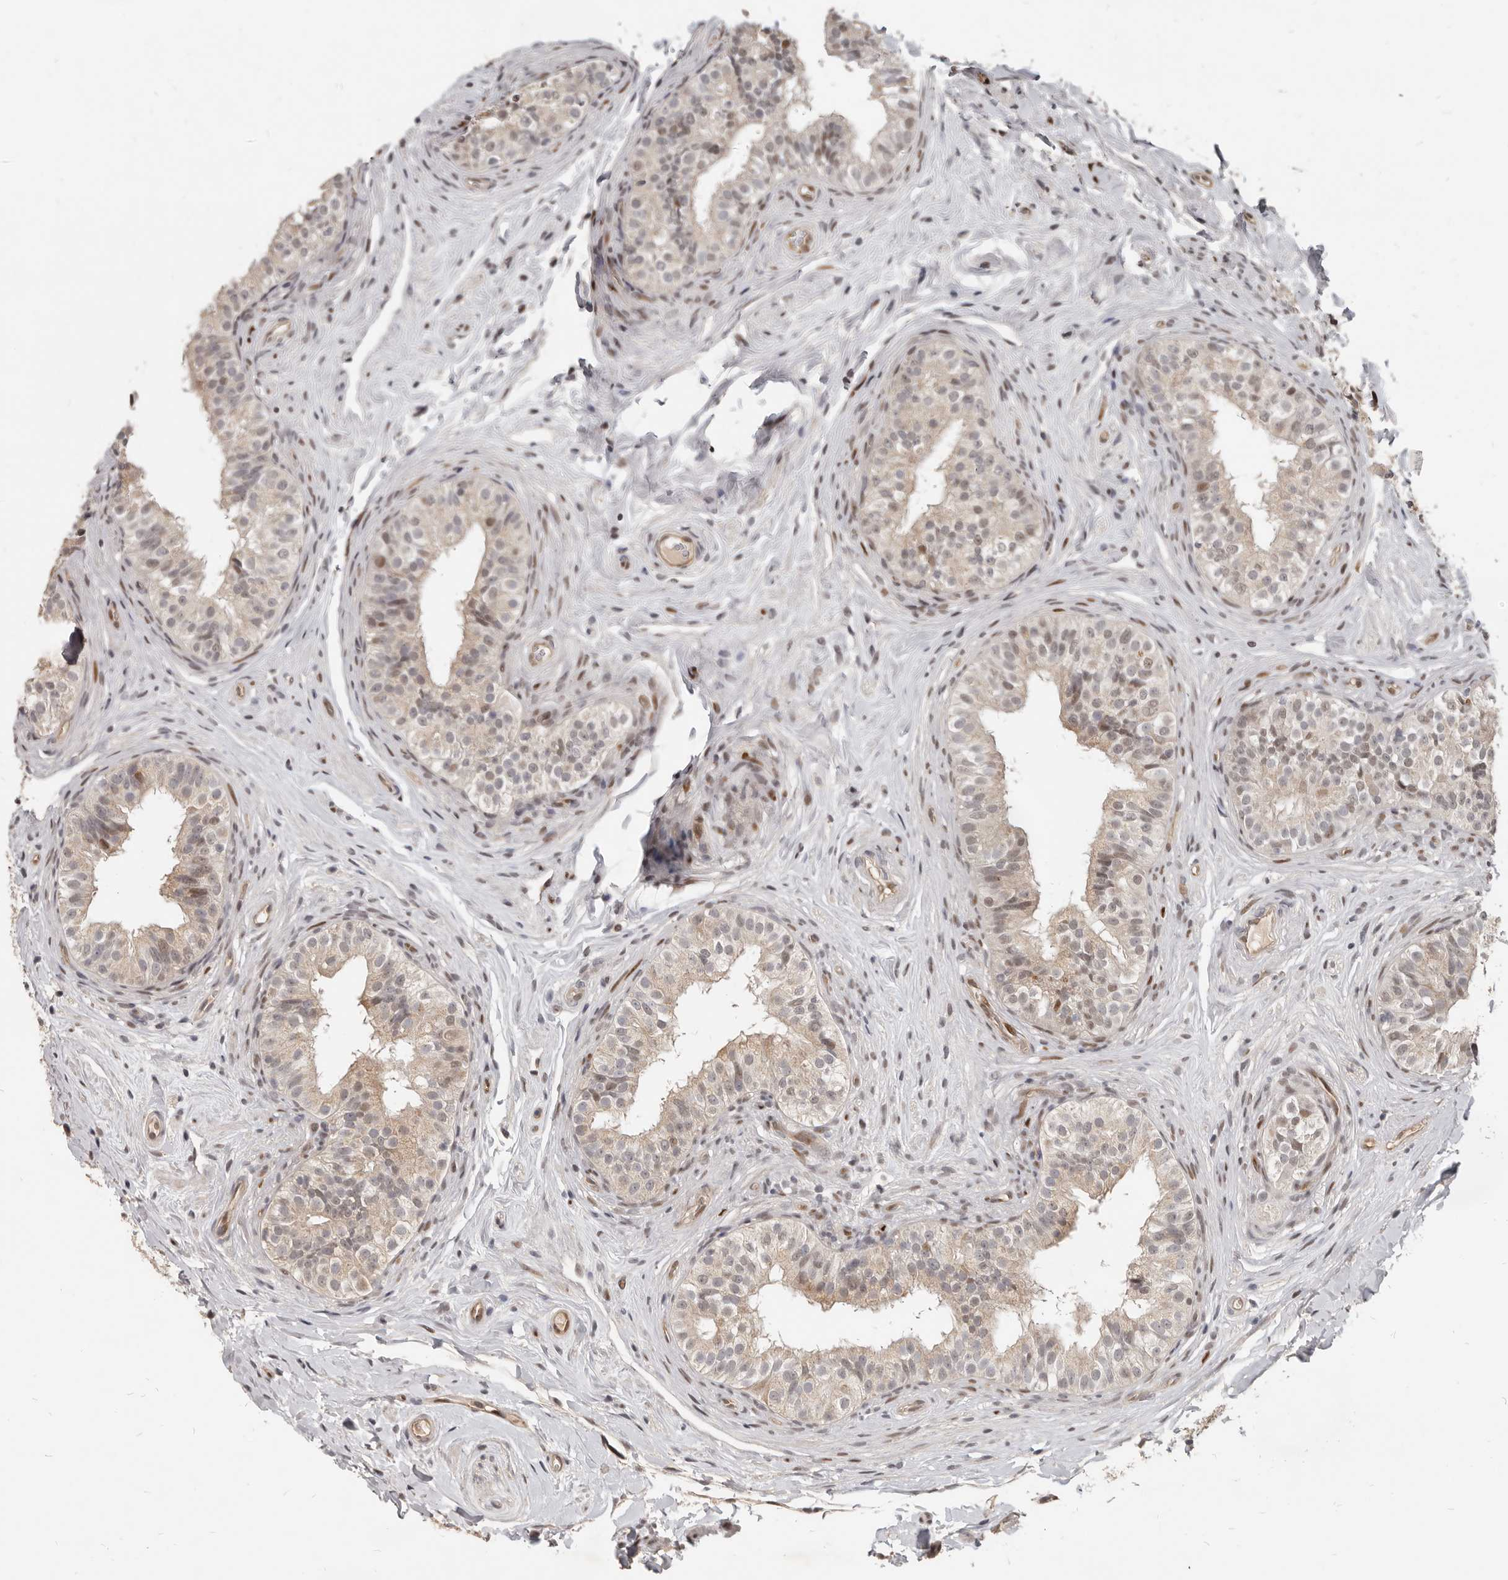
{"staining": {"intensity": "moderate", "quantity": "25%-75%", "location": "nuclear"}, "tissue": "epididymis", "cell_type": "Glandular cells", "image_type": "normal", "snomed": [{"axis": "morphology", "description": "Normal tissue, NOS"}, {"axis": "topography", "description": "Epididymis"}], "caption": "Brown immunohistochemical staining in benign human epididymis shows moderate nuclear positivity in approximately 25%-75% of glandular cells. (Brightfield microscopy of DAB IHC at high magnification).", "gene": "ATF5", "patient": {"sex": "male", "age": 49}}